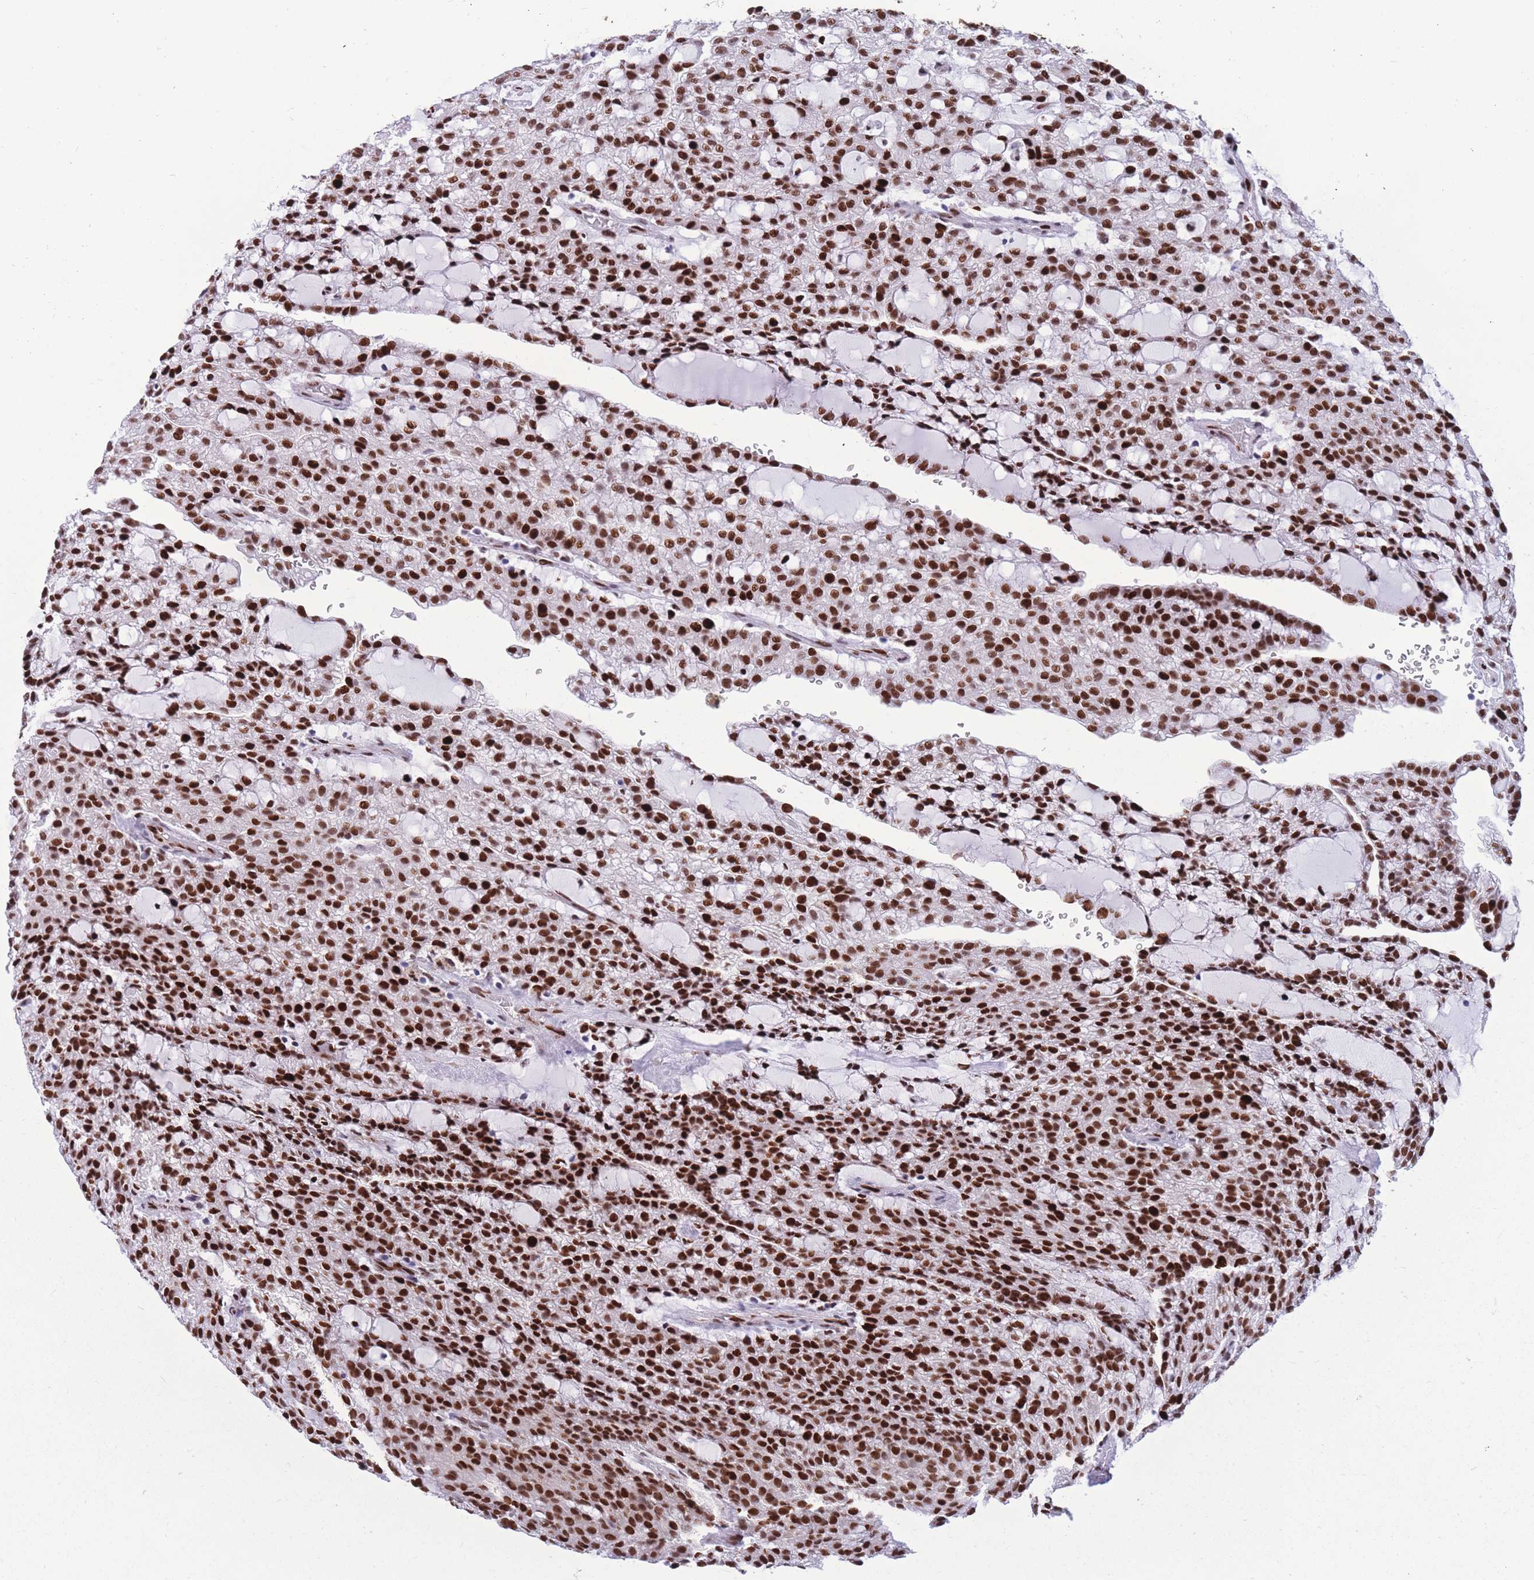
{"staining": {"intensity": "strong", "quantity": ">75%", "location": "nuclear"}, "tissue": "renal cancer", "cell_type": "Tumor cells", "image_type": "cancer", "snomed": [{"axis": "morphology", "description": "Adenocarcinoma, NOS"}, {"axis": "topography", "description": "Kidney"}], "caption": "Immunohistochemistry (DAB (3,3'-diaminobenzidine)) staining of human renal cancer displays strong nuclear protein expression in approximately >75% of tumor cells. The staining is performed using DAB brown chromogen to label protein expression. The nuclei are counter-stained blue using hematoxylin.", "gene": "NASP", "patient": {"sex": "male", "age": 63}}